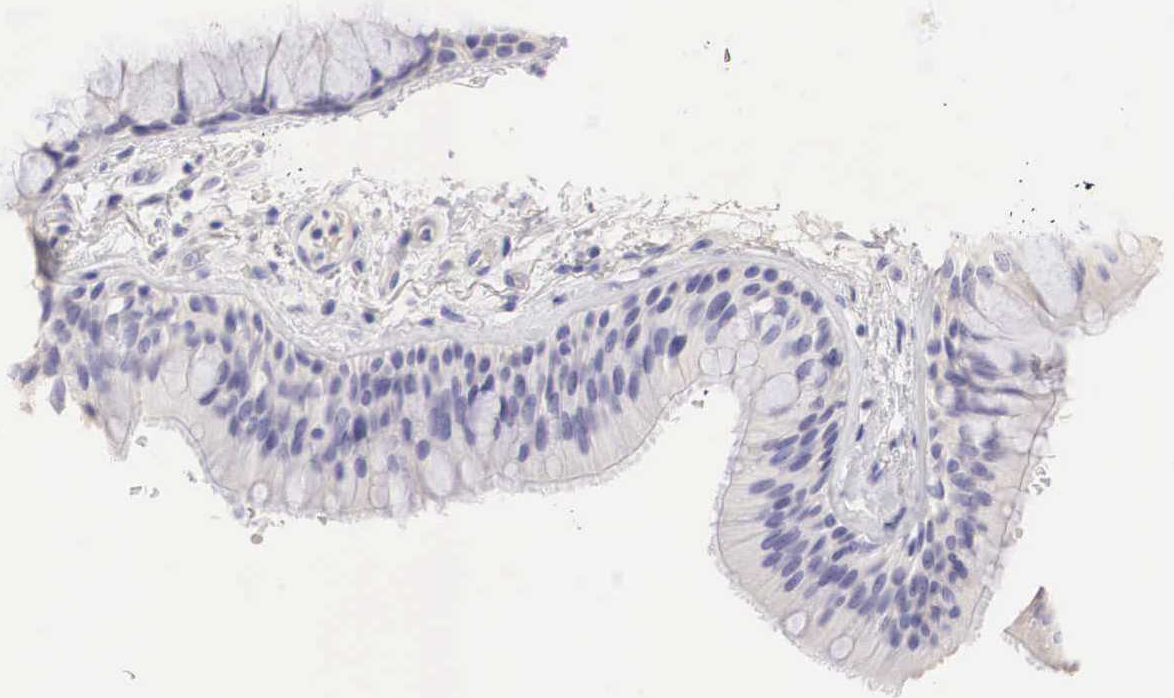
{"staining": {"intensity": "negative", "quantity": "none", "location": "none"}, "tissue": "bronchus", "cell_type": "Respiratory epithelial cells", "image_type": "normal", "snomed": [{"axis": "morphology", "description": "Normal tissue, NOS"}, {"axis": "topography", "description": "Bronchus"}, {"axis": "topography", "description": "Lung"}], "caption": "DAB (3,3'-diaminobenzidine) immunohistochemical staining of unremarkable bronchus reveals no significant staining in respiratory epithelial cells. (DAB immunohistochemistry (IHC) with hematoxylin counter stain).", "gene": "ERBB2", "patient": {"sex": "female", "age": 57}}